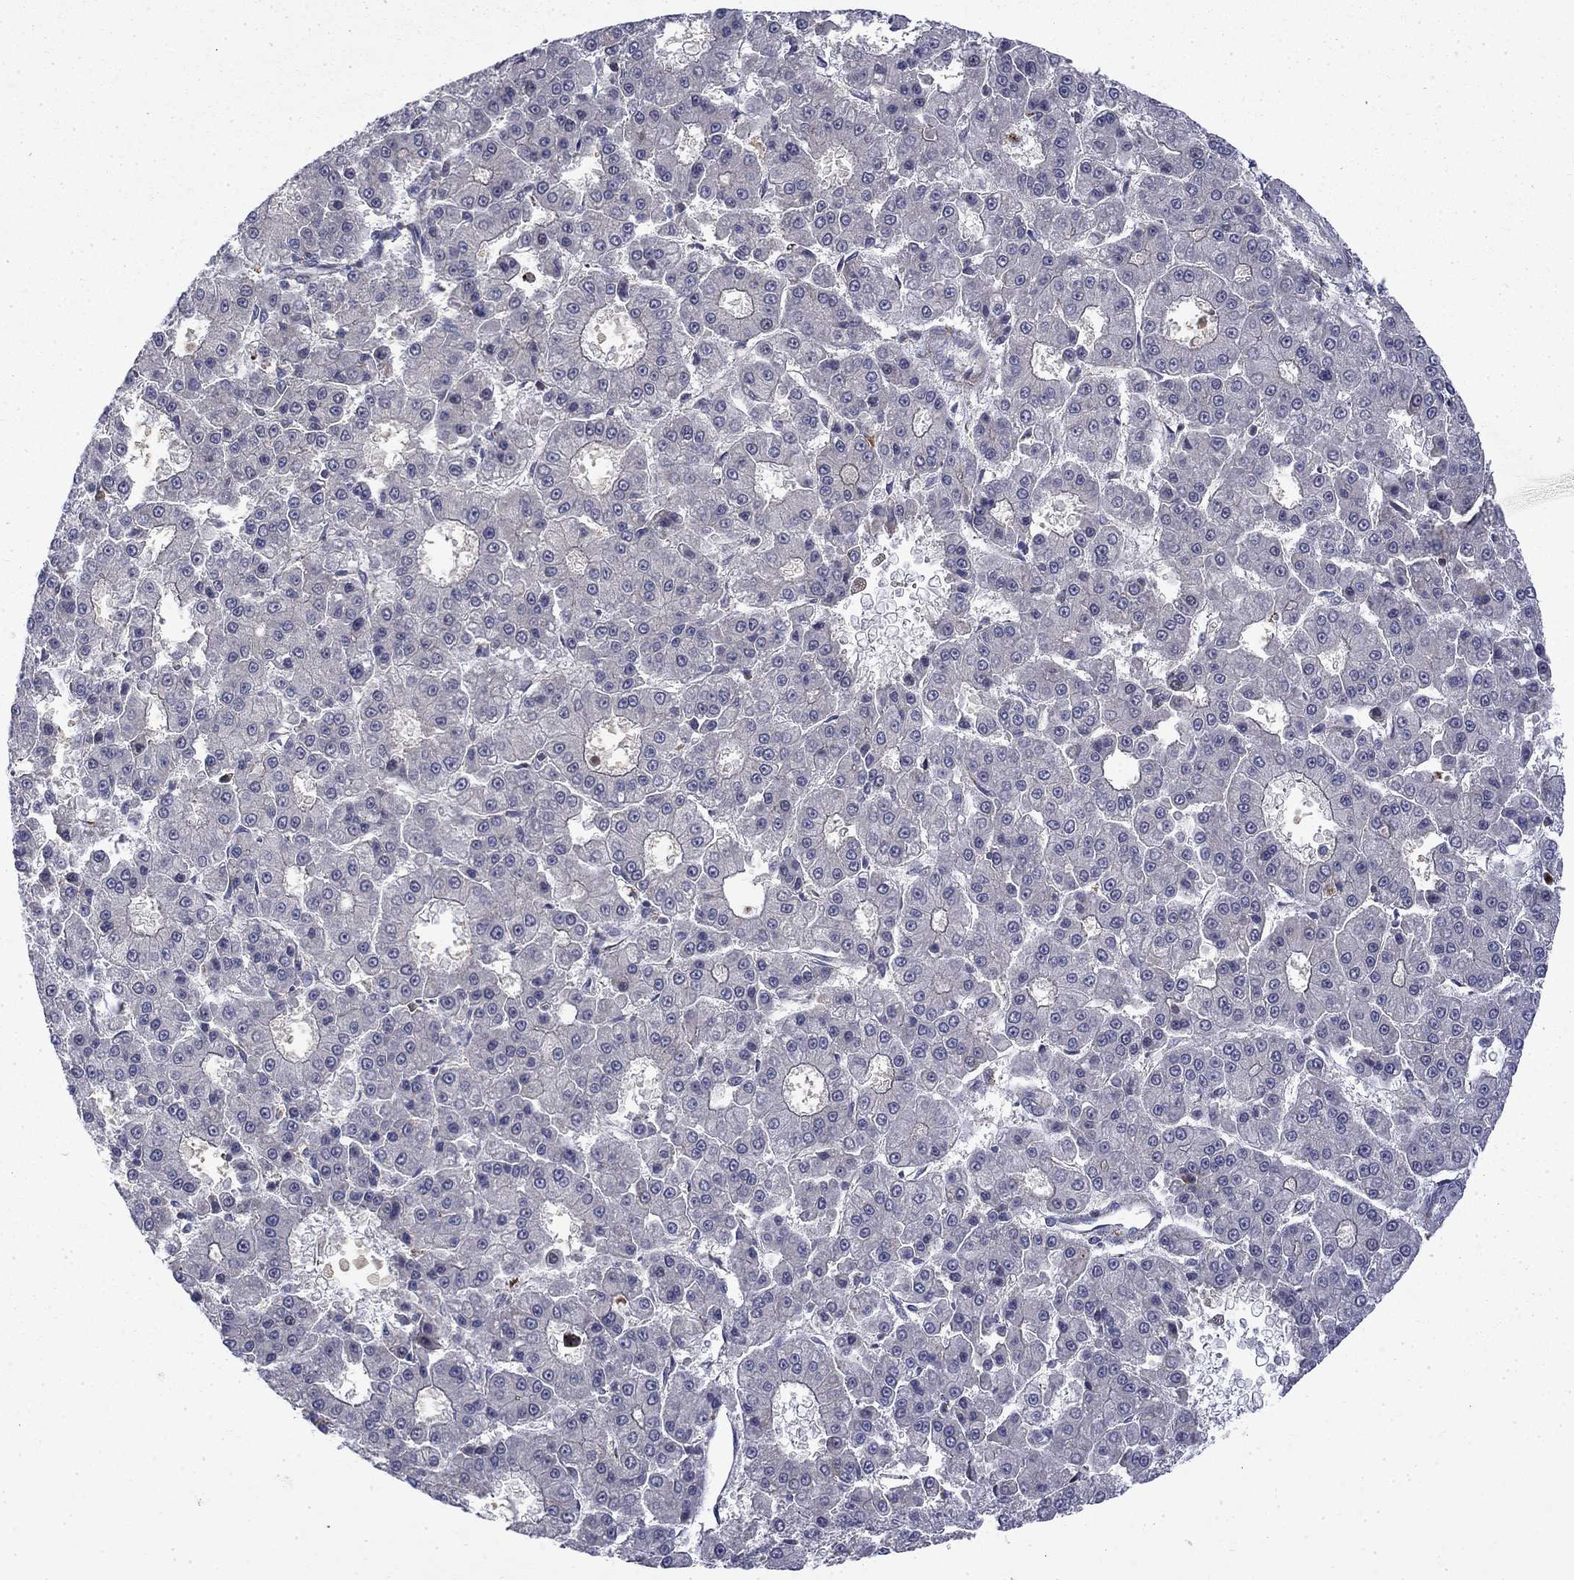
{"staining": {"intensity": "strong", "quantity": "25%-75%", "location": "cytoplasmic/membranous"}, "tissue": "liver cancer", "cell_type": "Tumor cells", "image_type": "cancer", "snomed": [{"axis": "morphology", "description": "Carcinoma, Hepatocellular, NOS"}, {"axis": "topography", "description": "Liver"}], "caption": "Protein staining by IHC exhibits strong cytoplasmic/membranous staining in about 25%-75% of tumor cells in liver hepatocellular carcinoma.", "gene": "PCBP3", "patient": {"sex": "male", "age": 70}}